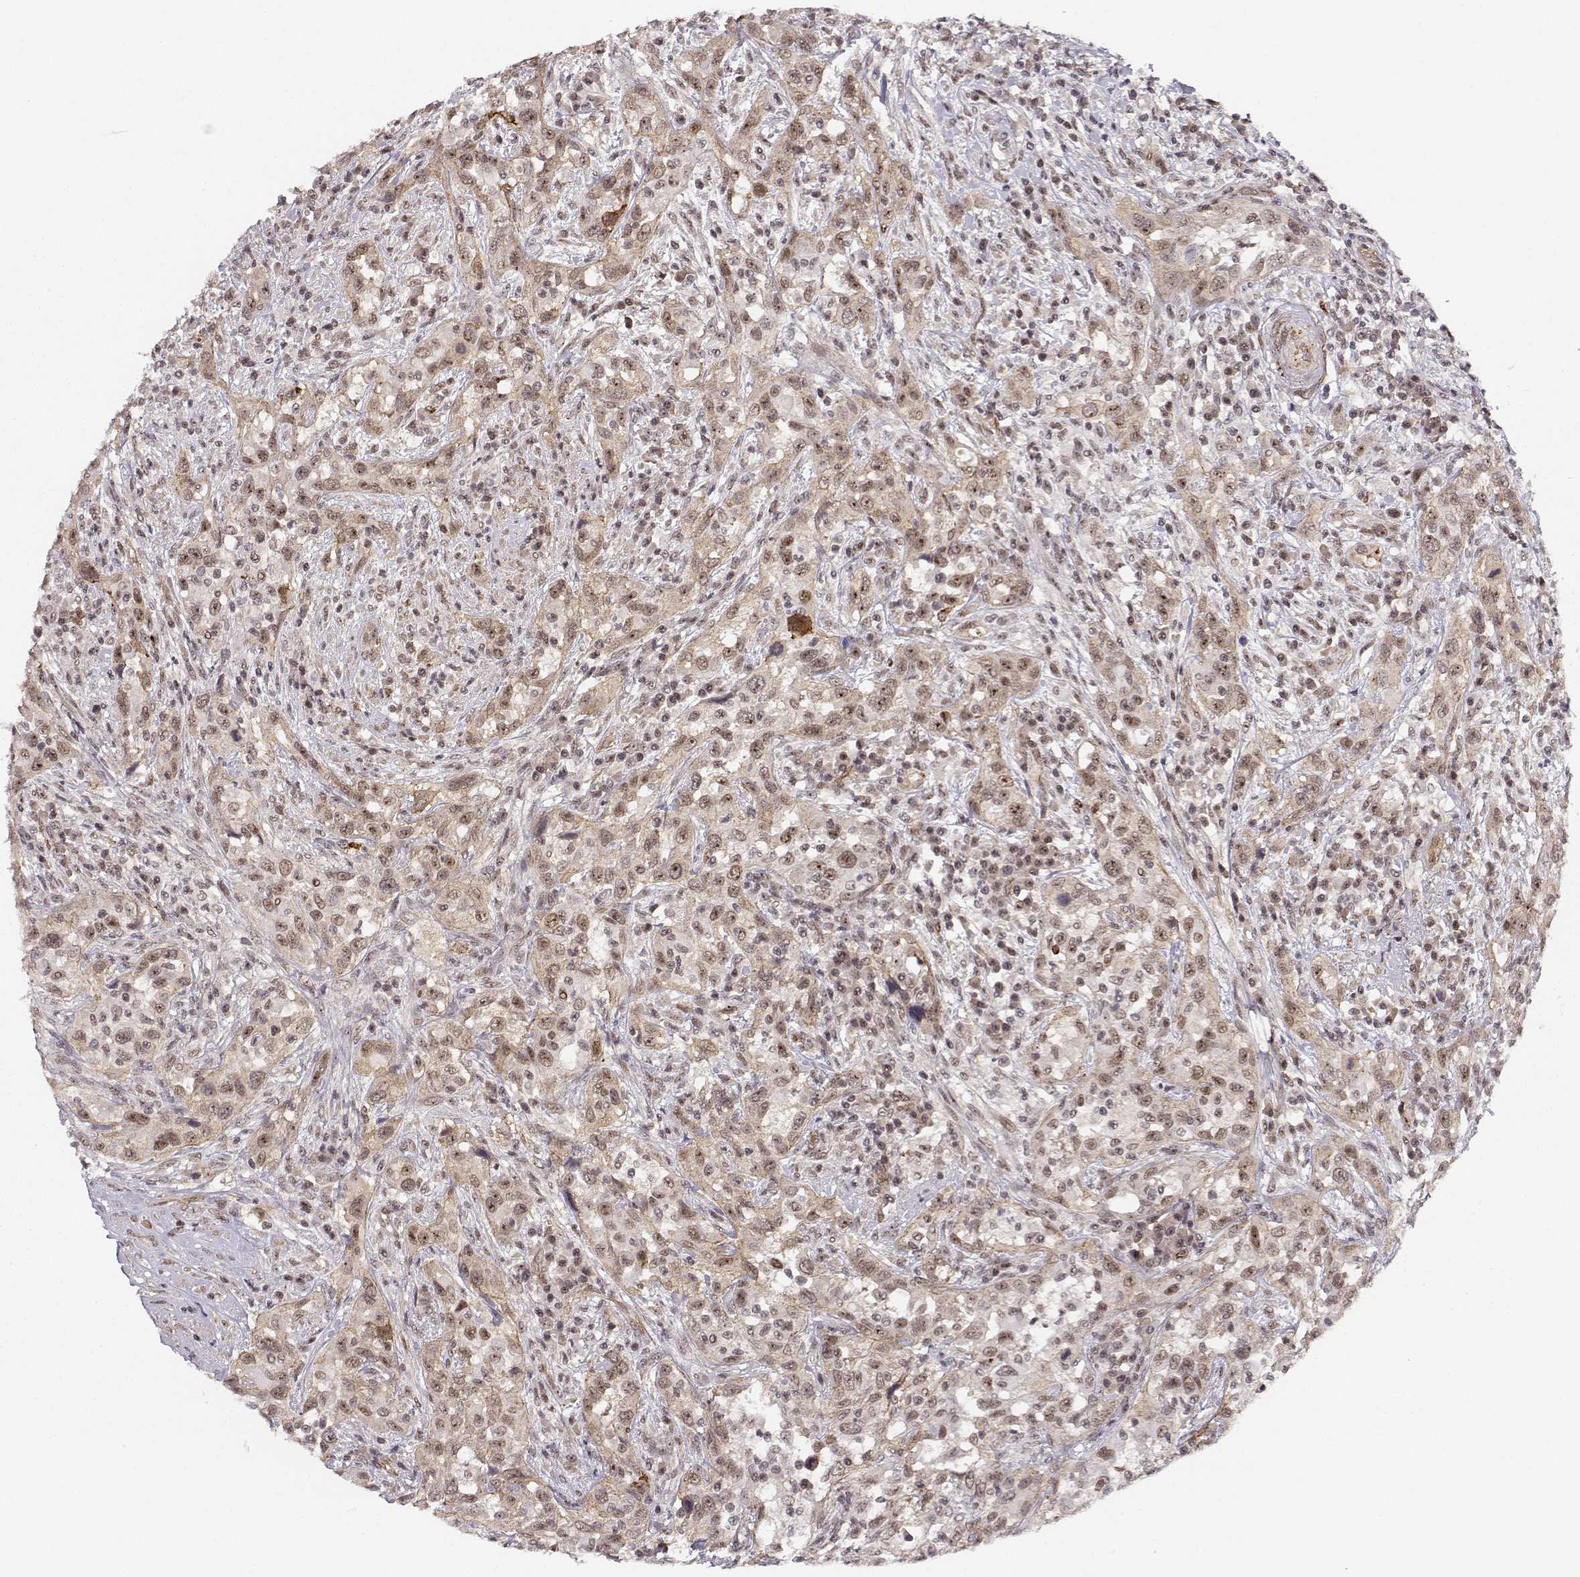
{"staining": {"intensity": "moderate", "quantity": "25%-75%", "location": "cytoplasmic/membranous,nuclear"}, "tissue": "urothelial cancer", "cell_type": "Tumor cells", "image_type": "cancer", "snomed": [{"axis": "morphology", "description": "Urothelial carcinoma, NOS"}, {"axis": "morphology", "description": "Urothelial carcinoma, High grade"}, {"axis": "topography", "description": "Urinary bladder"}], "caption": "This image displays urothelial cancer stained with immunohistochemistry to label a protein in brown. The cytoplasmic/membranous and nuclear of tumor cells show moderate positivity for the protein. Nuclei are counter-stained blue.", "gene": "CIR1", "patient": {"sex": "female", "age": 64}}